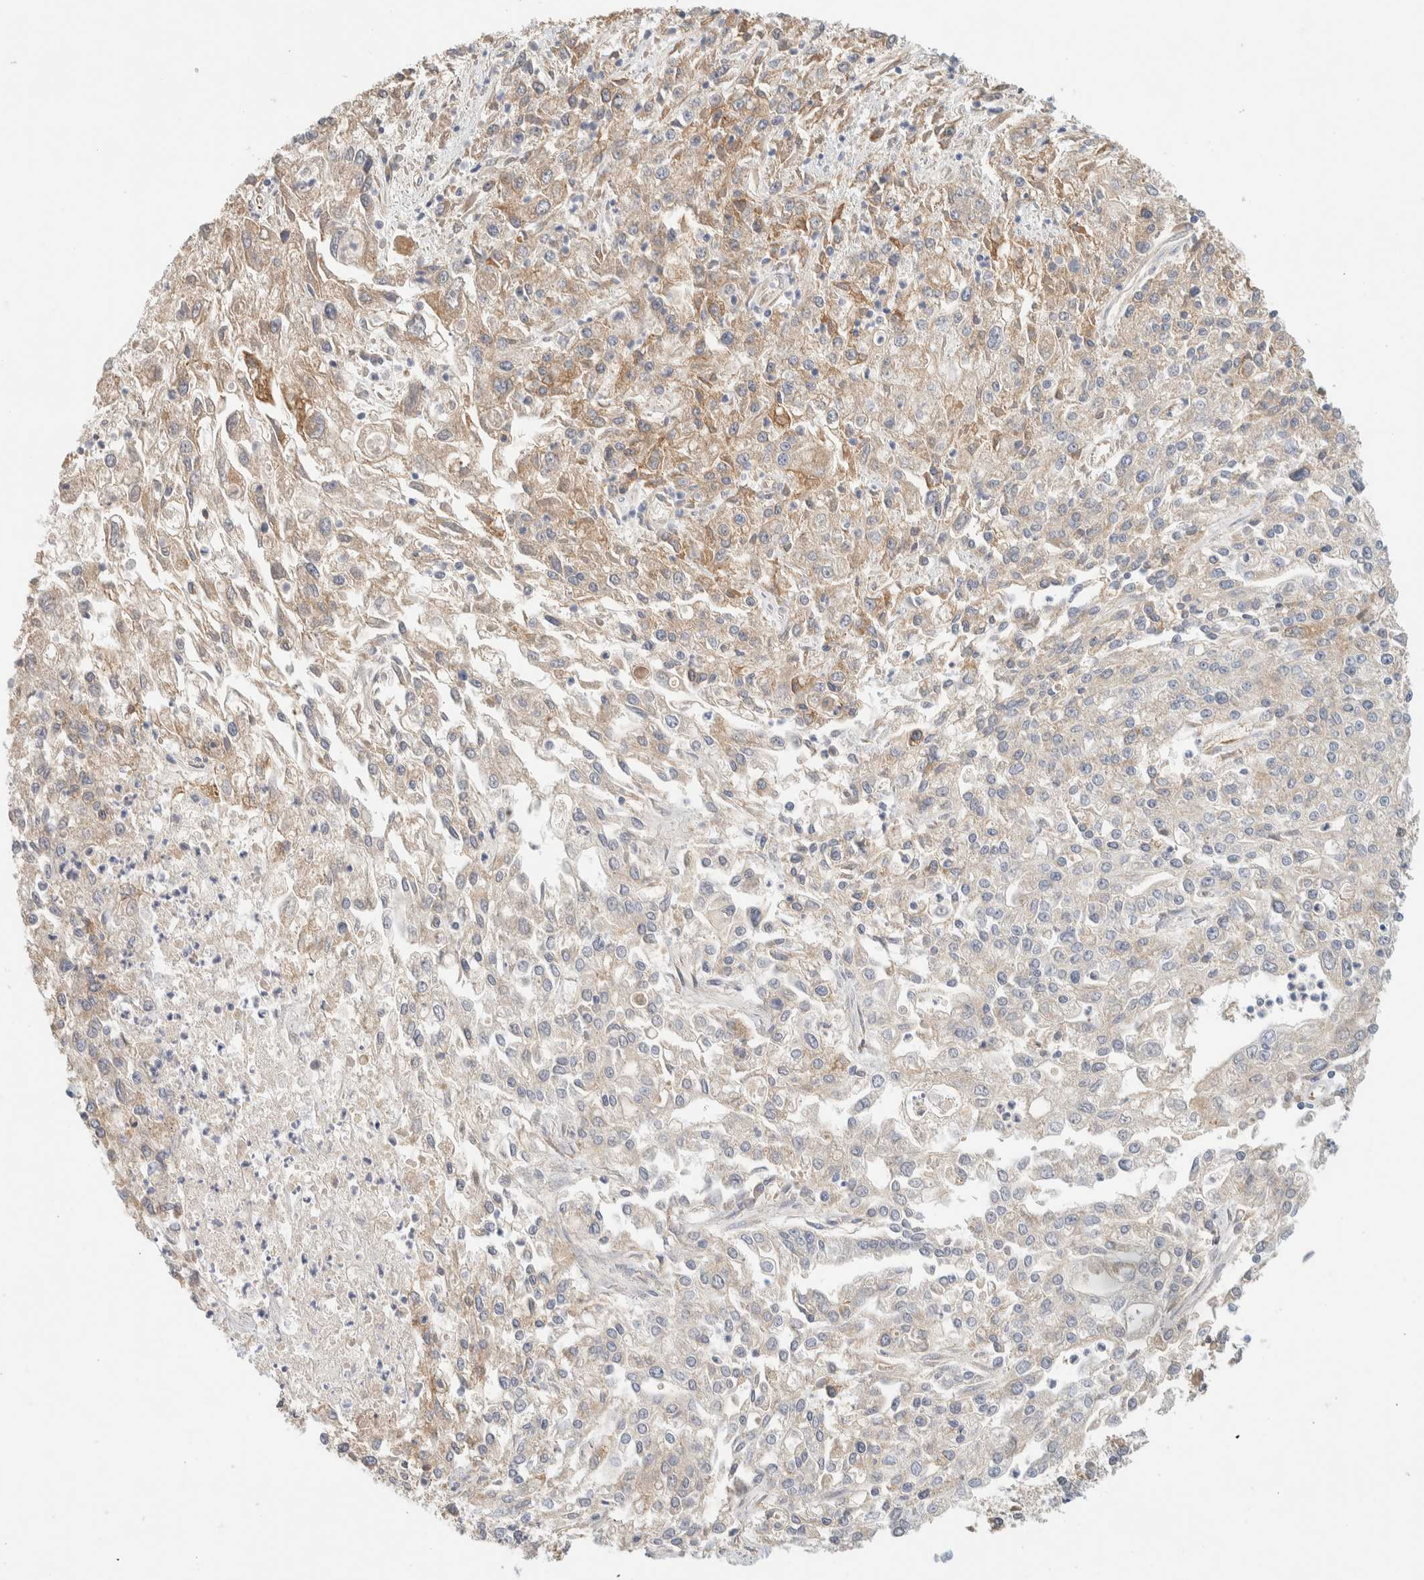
{"staining": {"intensity": "weak", "quantity": "25%-75%", "location": "cytoplasmic/membranous"}, "tissue": "endometrial cancer", "cell_type": "Tumor cells", "image_type": "cancer", "snomed": [{"axis": "morphology", "description": "Adenocarcinoma, NOS"}, {"axis": "topography", "description": "Endometrium"}], "caption": "Endometrial adenocarcinoma was stained to show a protein in brown. There is low levels of weak cytoplasmic/membranous staining in about 25%-75% of tumor cells.", "gene": "FAT1", "patient": {"sex": "female", "age": 49}}